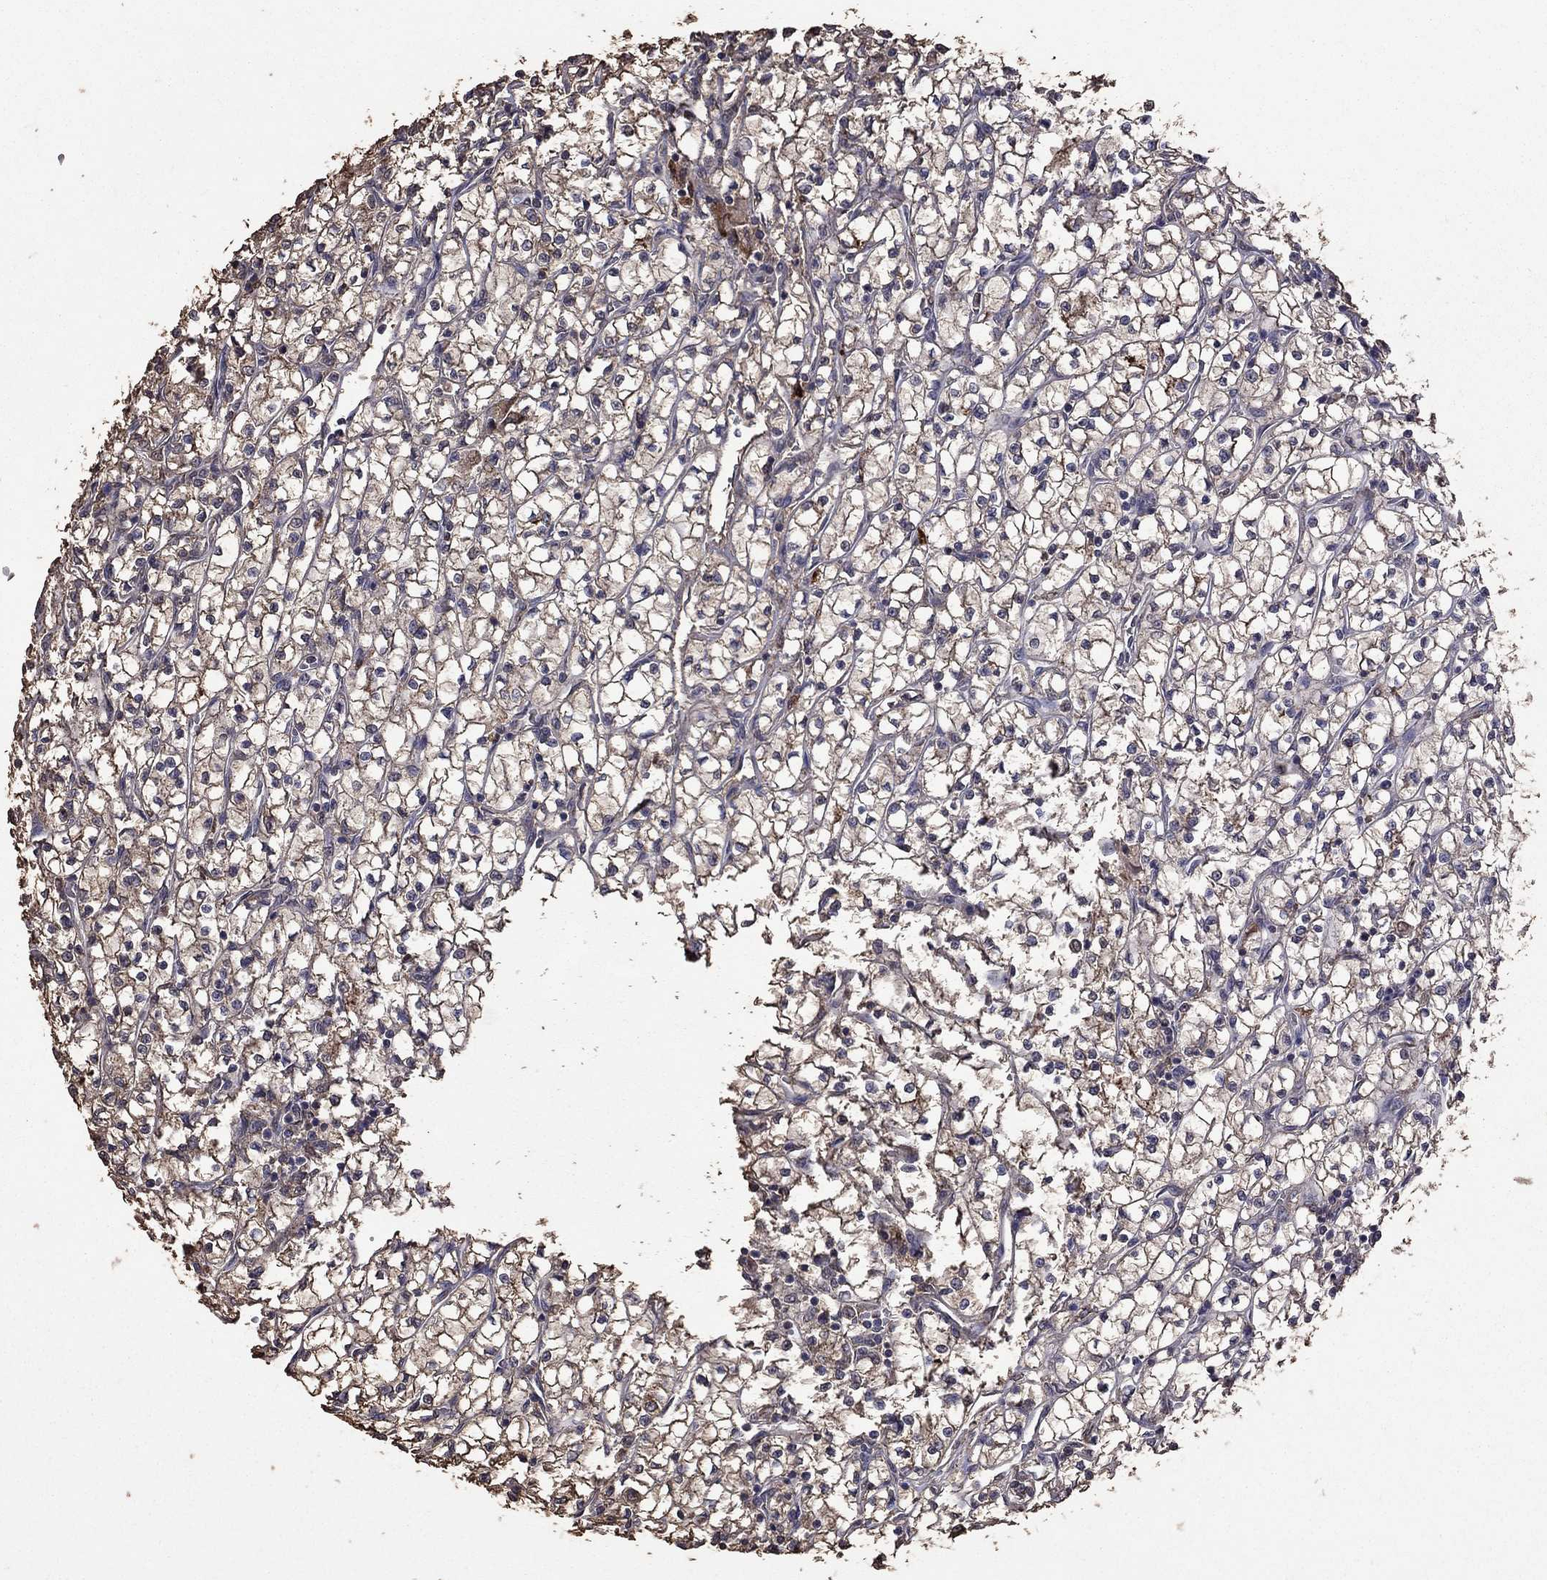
{"staining": {"intensity": "moderate", "quantity": "<25%", "location": "cytoplasmic/membranous"}, "tissue": "renal cancer", "cell_type": "Tumor cells", "image_type": "cancer", "snomed": [{"axis": "morphology", "description": "Adenocarcinoma, NOS"}, {"axis": "topography", "description": "Kidney"}], "caption": "This is a photomicrograph of immunohistochemistry (IHC) staining of renal cancer (adenocarcinoma), which shows moderate expression in the cytoplasmic/membranous of tumor cells.", "gene": "SERPINA5", "patient": {"sex": "female", "age": 64}}